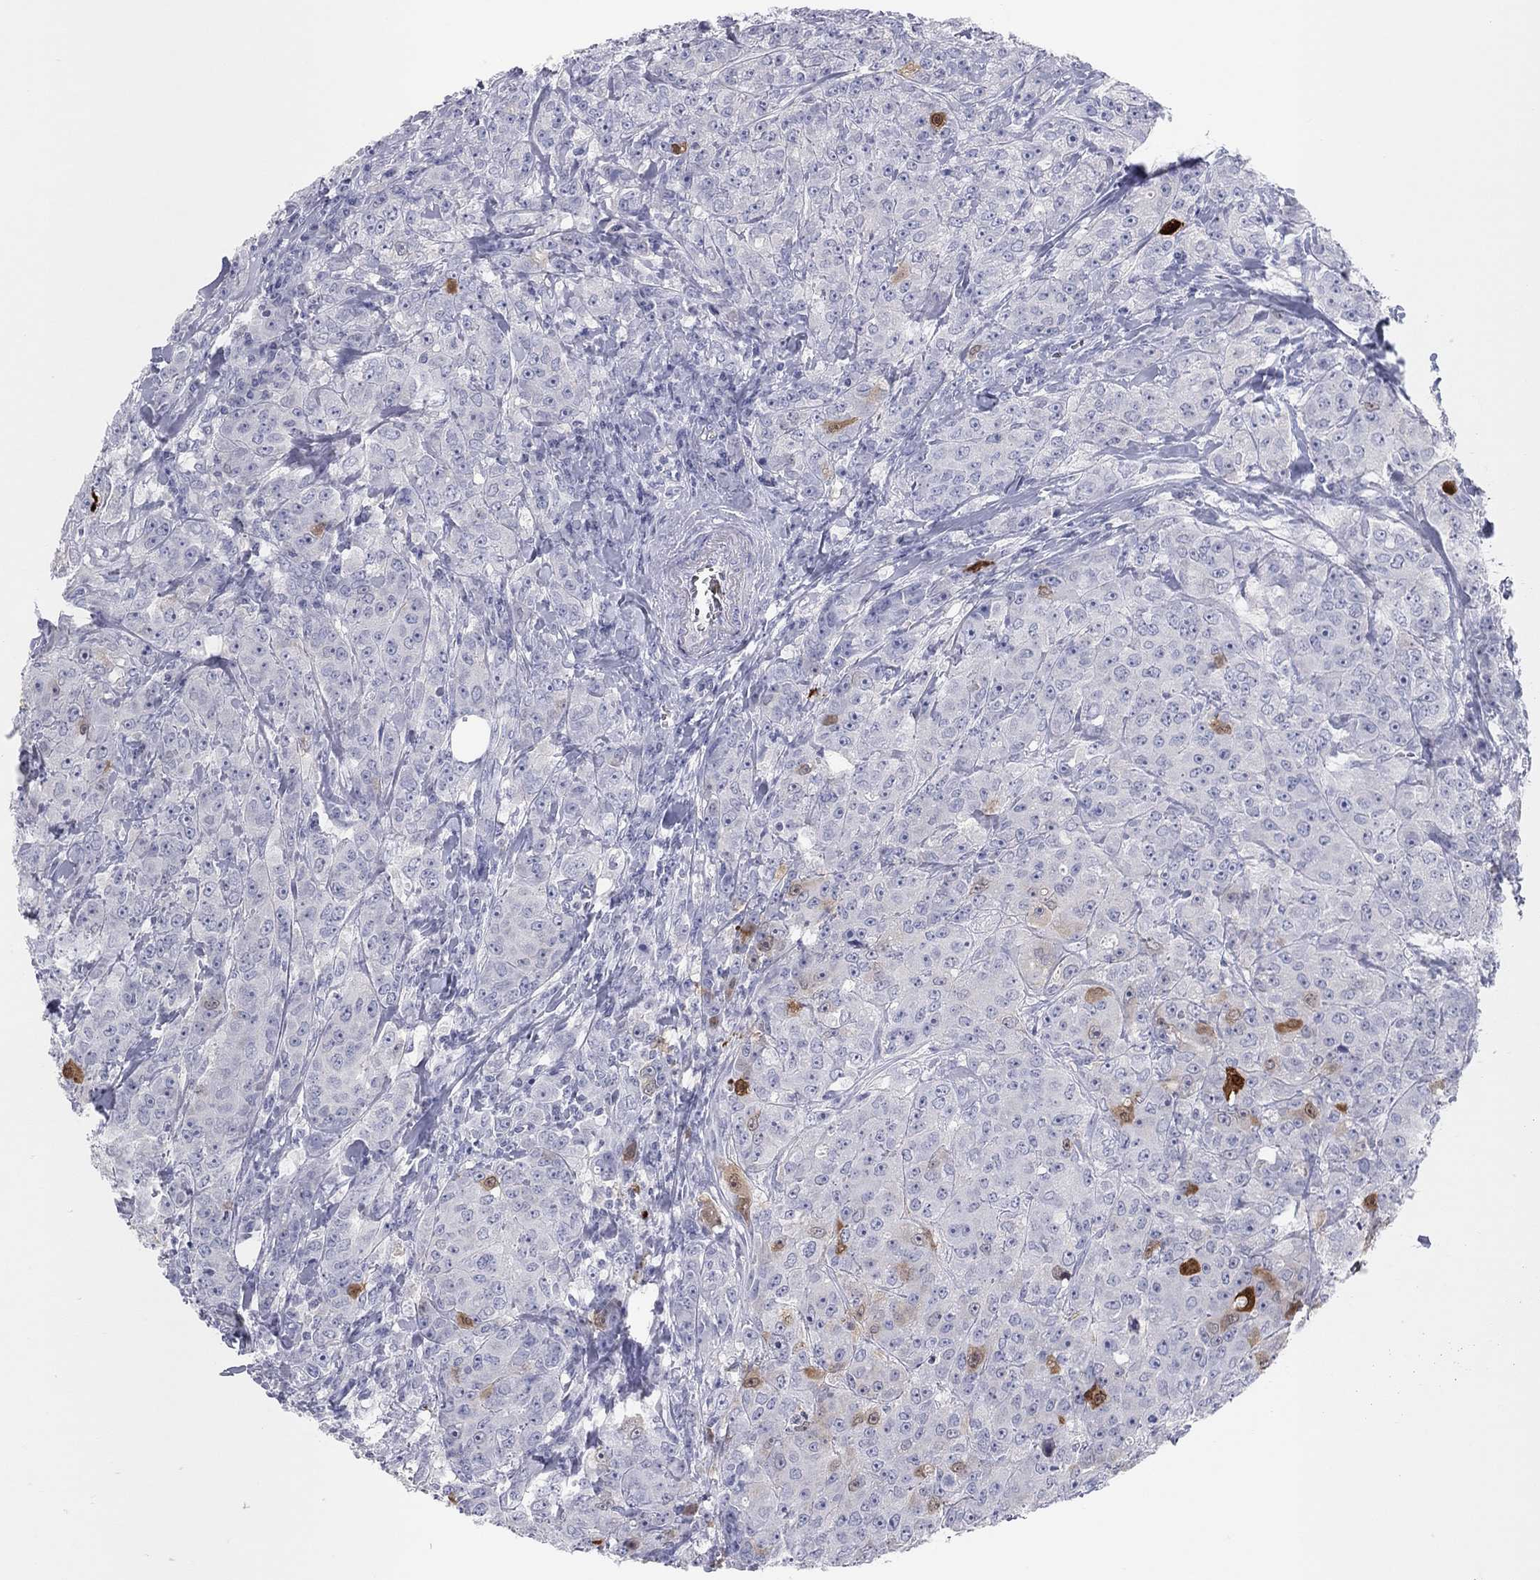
{"staining": {"intensity": "negative", "quantity": "none", "location": "none"}, "tissue": "breast cancer", "cell_type": "Tumor cells", "image_type": "cancer", "snomed": [{"axis": "morphology", "description": "Duct carcinoma"}, {"axis": "topography", "description": "Breast"}], "caption": "DAB immunohistochemical staining of breast cancer exhibits no significant expression in tumor cells.", "gene": "CPNE6", "patient": {"sex": "female", "age": 43}}